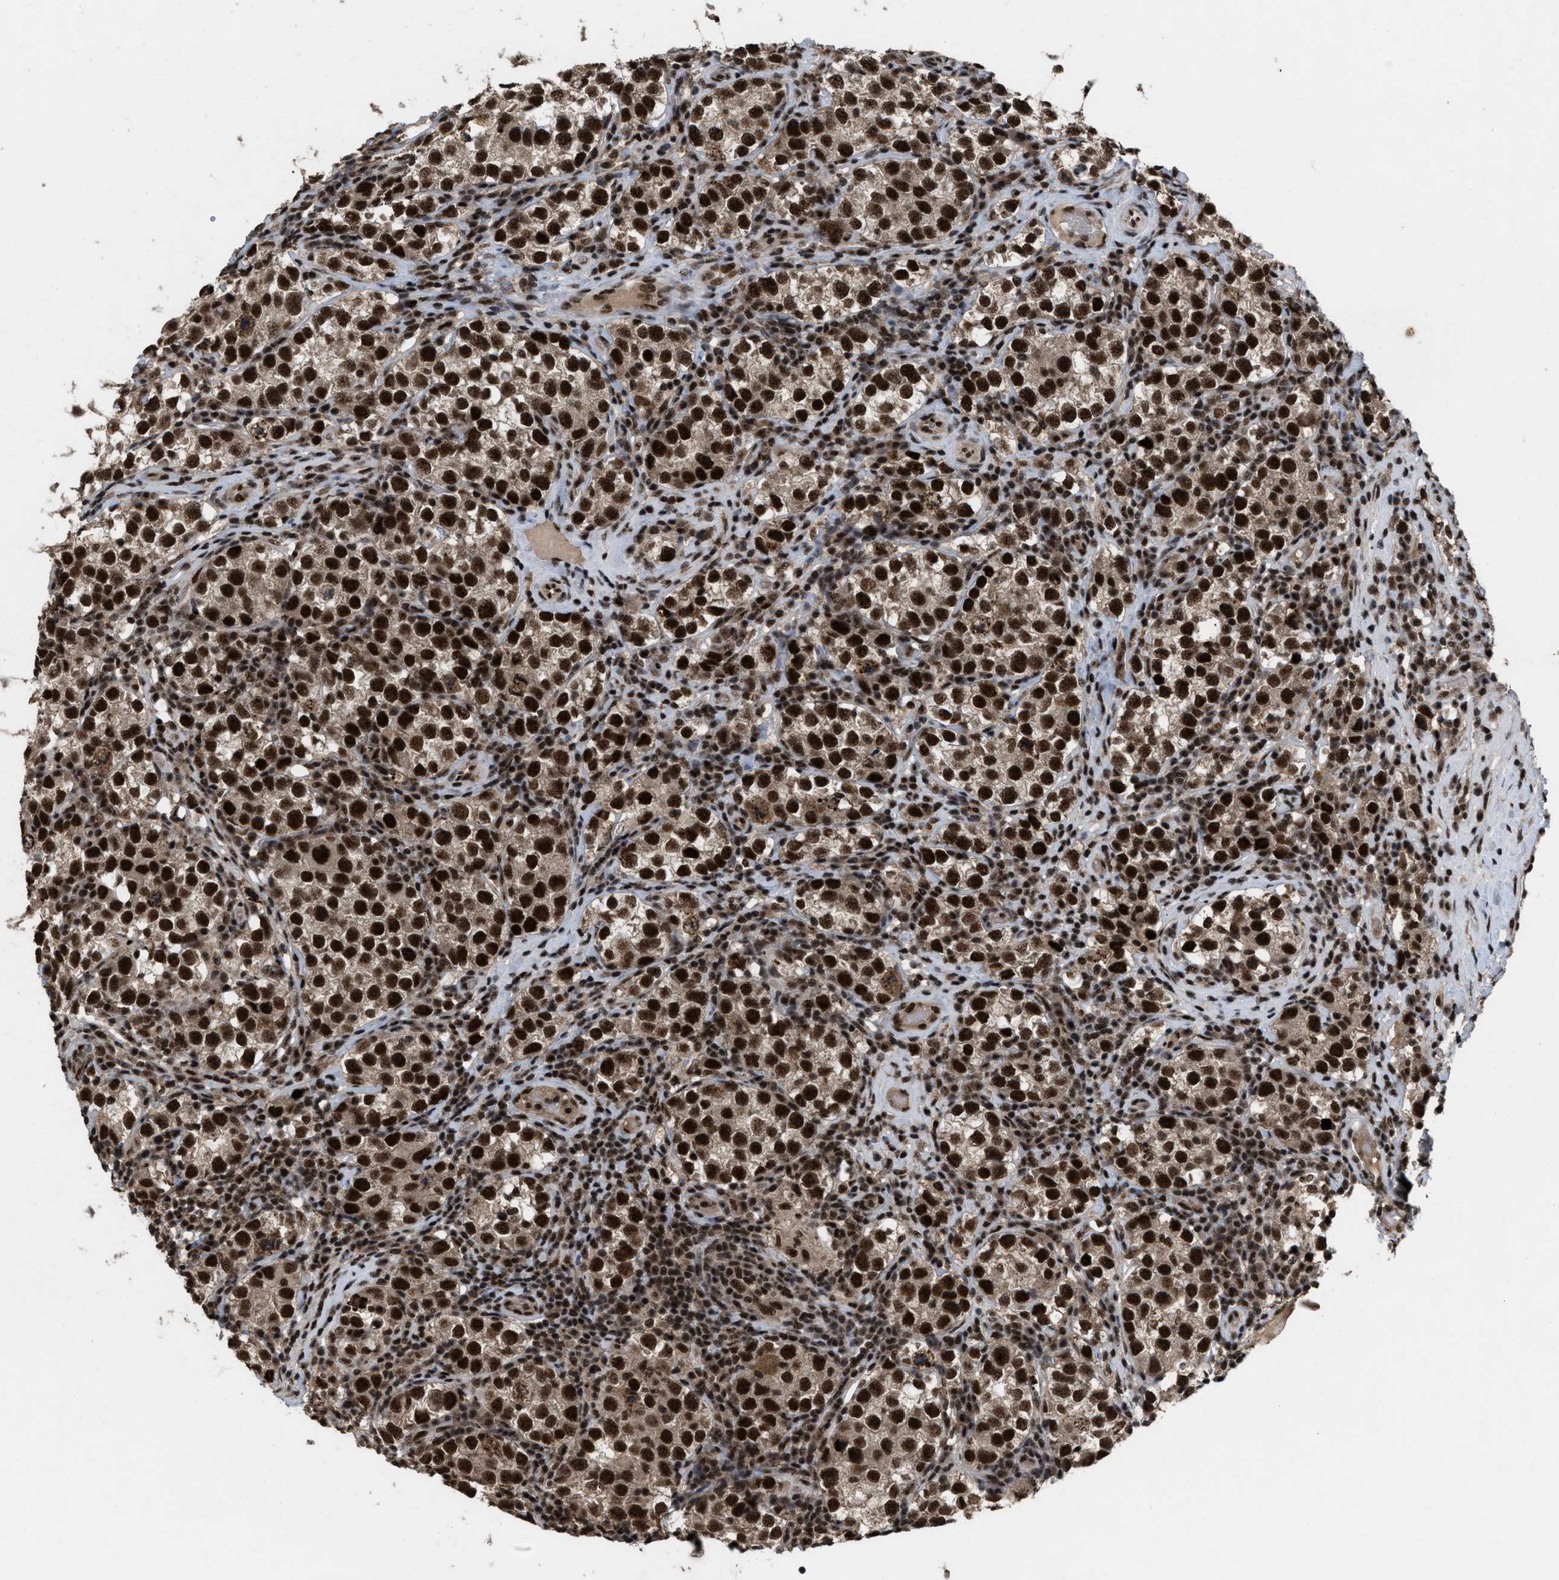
{"staining": {"intensity": "strong", "quantity": ">75%", "location": "cytoplasmic/membranous,nuclear"}, "tissue": "testis cancer", "cell_type": "Tumor cells", "image_type": "cancer", "snomed": [{"axis": "morphology", "description": "Normal tissue, NOS"}, {"axis": "morphology", "description": "Seminoma, NOS"}, {"axis": "topography", "description": "Testis"}], "caption": "Immunohistochemistry (IHC) (DAB) staining of testis seminoma shows strong cytoplasmic/membranous and nuclear protein staining in about >75% of tumor cells. (IHC, brightfield microscopy, high magnification).", "gene": "PRPF4", "patient": {"sex": "male", "age": 43}}